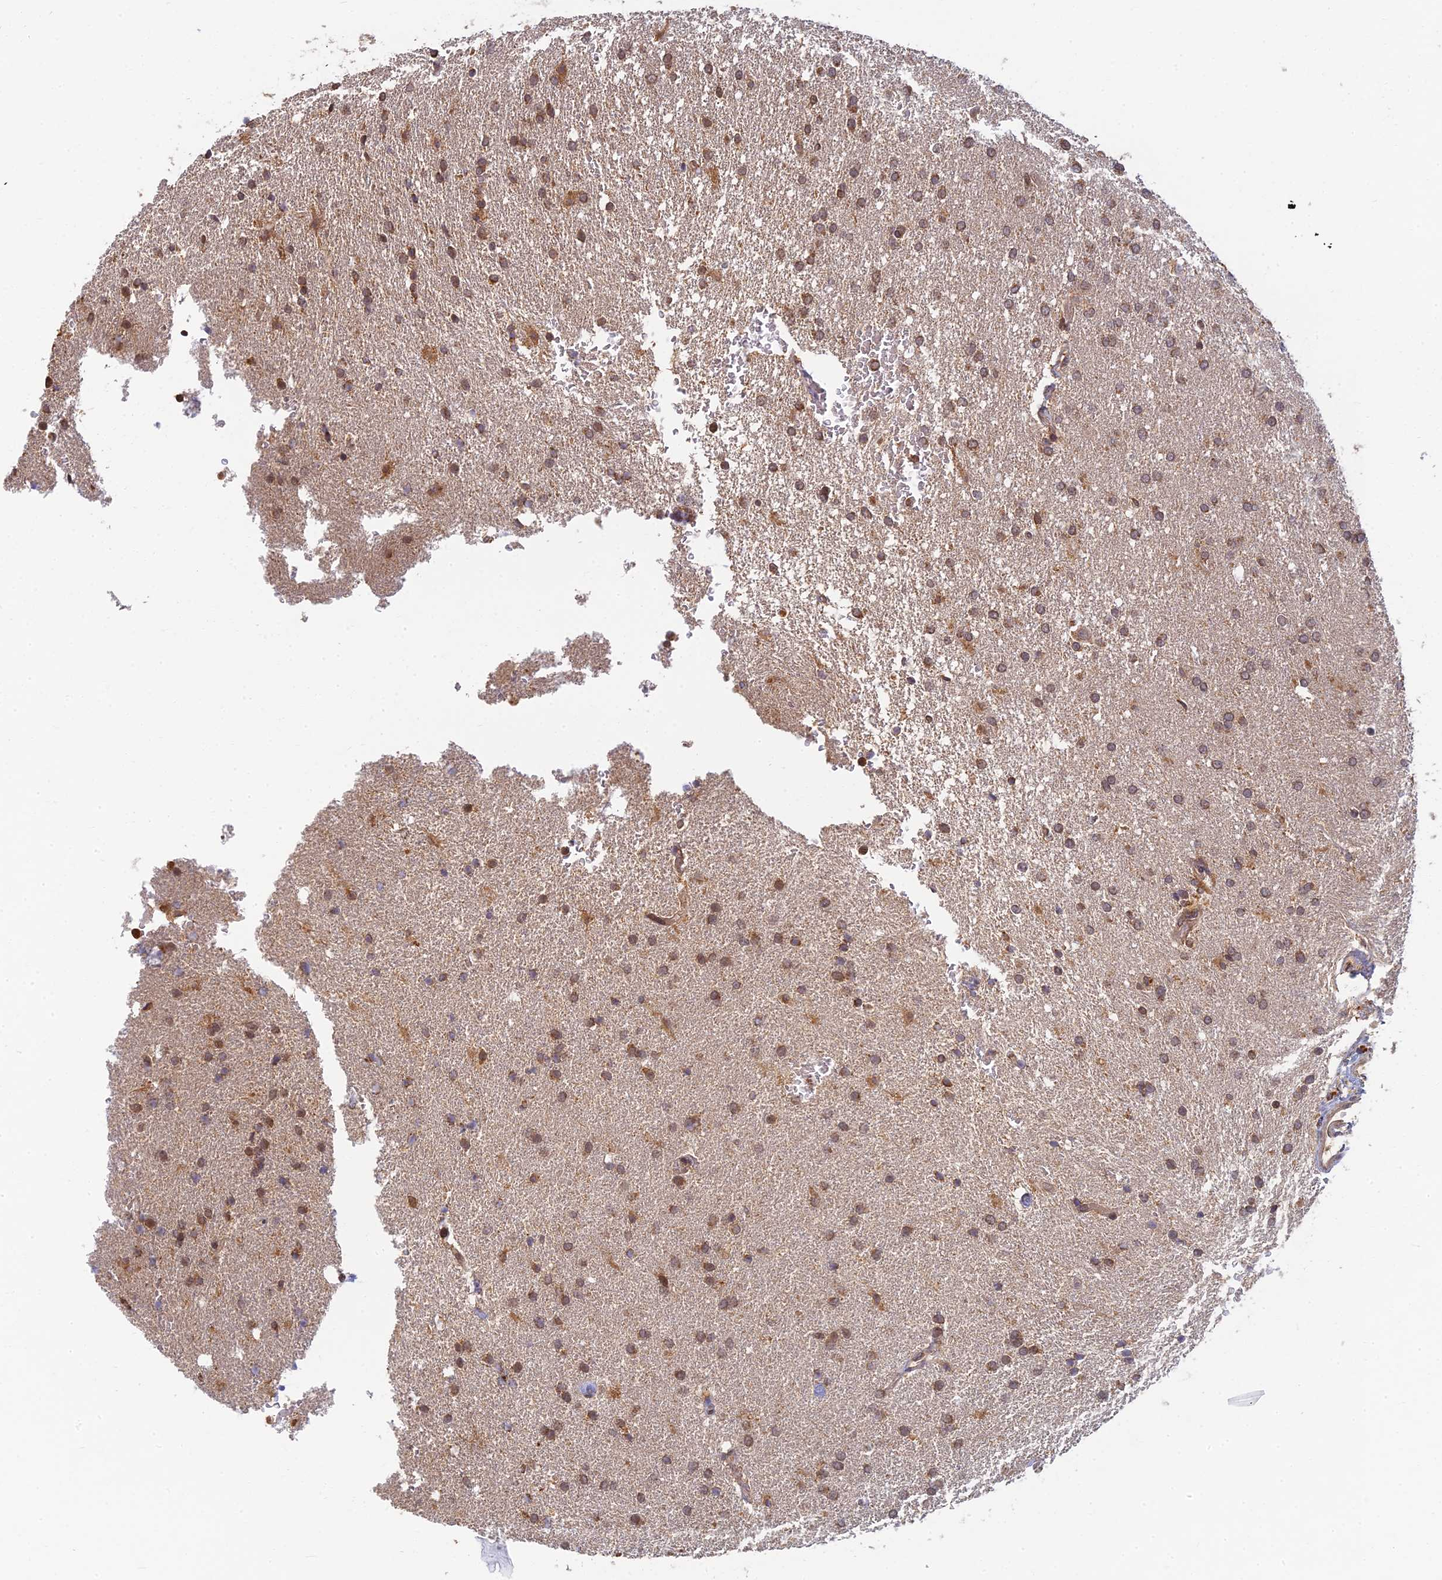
{"staining": {"intensity": "moderate", "quantity": ">75%", "location": "cytoplasmic/membranous"}, "tissue": "glioma", "cell_type": "Tumor cells", "image_type": "cancer", "snomed": [{"axis": "morphology", "description": "Glioma, malignant, High grade"}, {"axis": "topography", "description": "Brain"}], "caption": "The image reveals staining of glioma, revealing moderate cytoplasmic/membranous protein staining (brown color) within tumor cells.", "gene": "RGL3", "patient": {"sex": "male", "age": 72}}